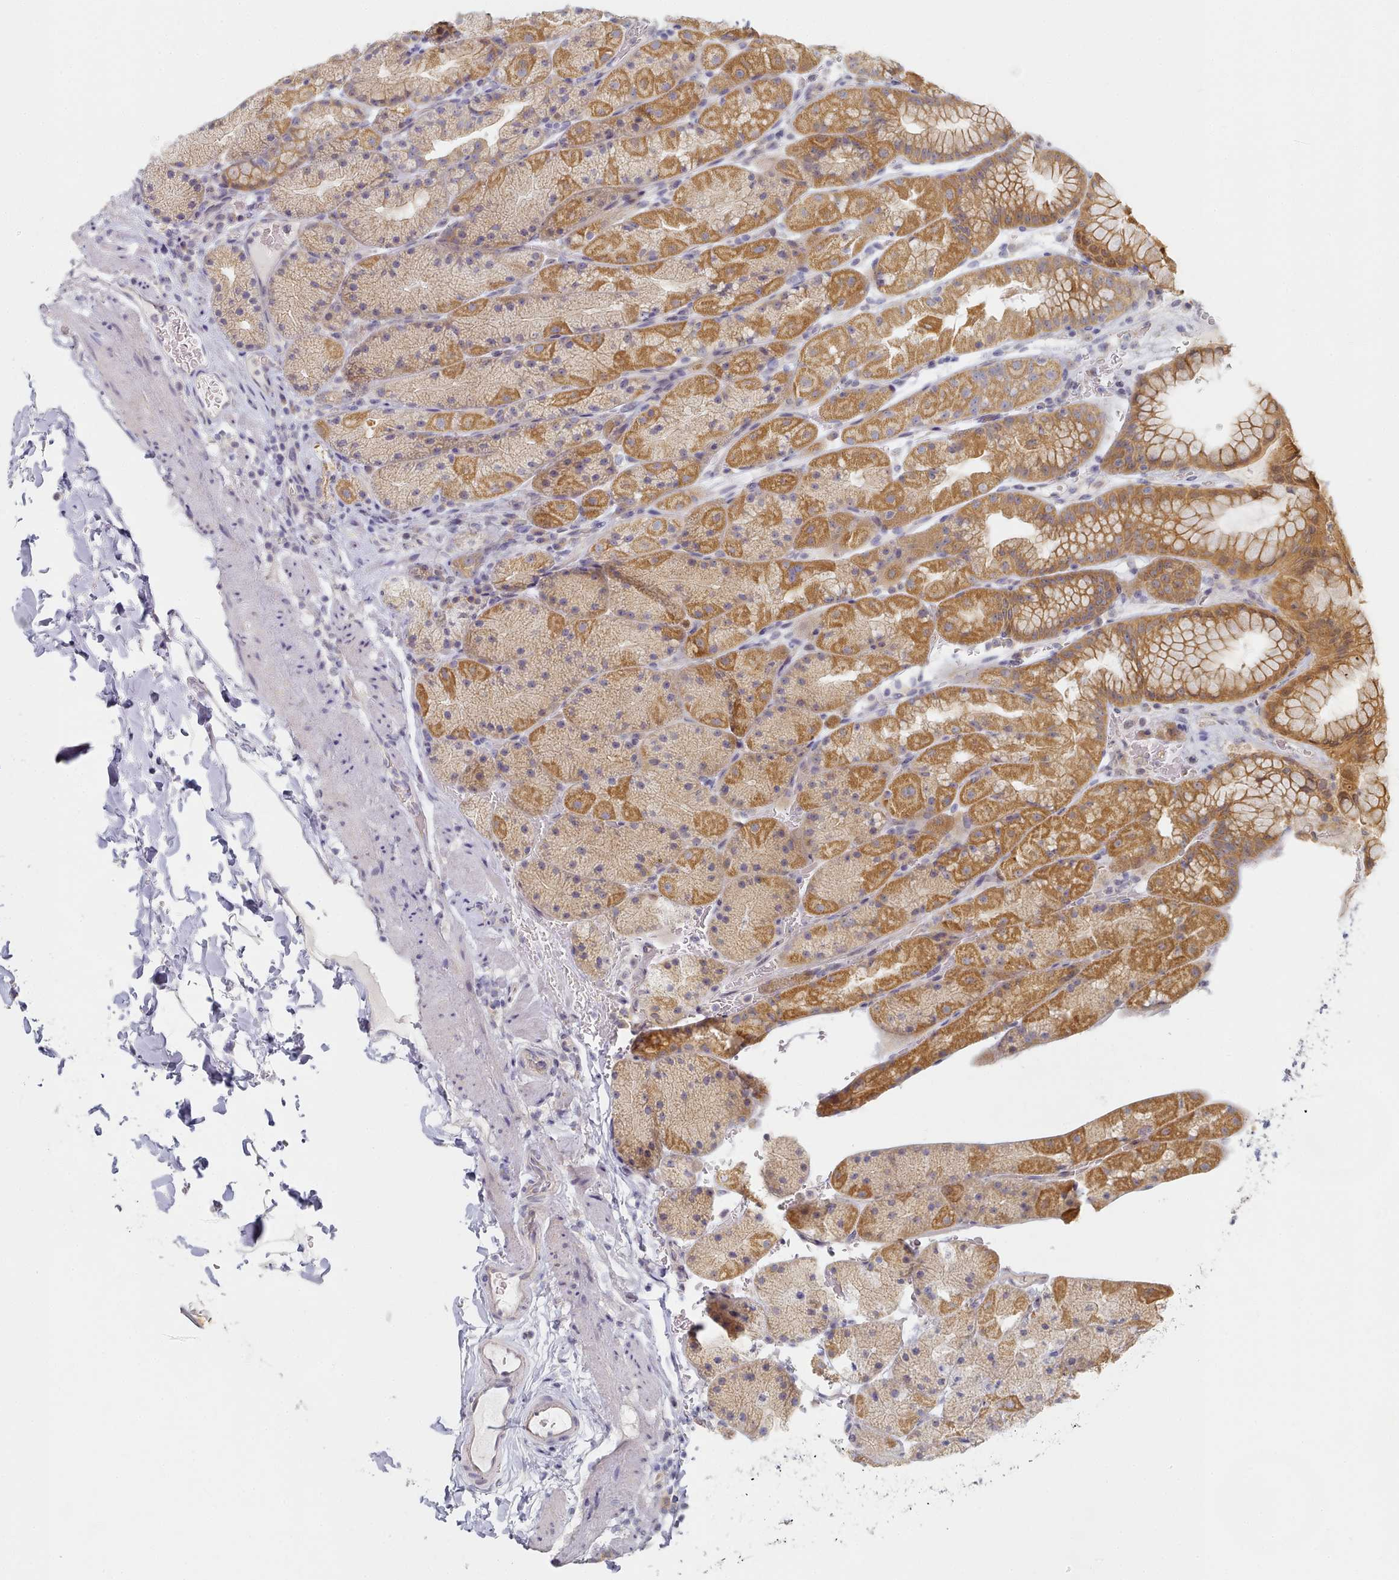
{"staining": {"intensity": "moderate", "quantity": ">75%", "location": "cytoplasmic/membranous"}, "tissue": "stomach", "cell_type": "Glandular cells", "image_type": "normal", "snomed": [{"axis": "morphology", "description": "Normal tissue, NOS"}, {"axis": "topography", "description": "Stomach, upper"}, {"axis": "topography", "description": "Stomach, lower"}], "caption": "A brown stain labels moderate cytoplasmic/membranous positivity of a protein in glandular cells of normal human stomach. Immunohistochemistry stains the protein in brown and the nuclei are stained blue.", "gene": "TYW1B", "patient": {"sex": "male", "age": 67}}